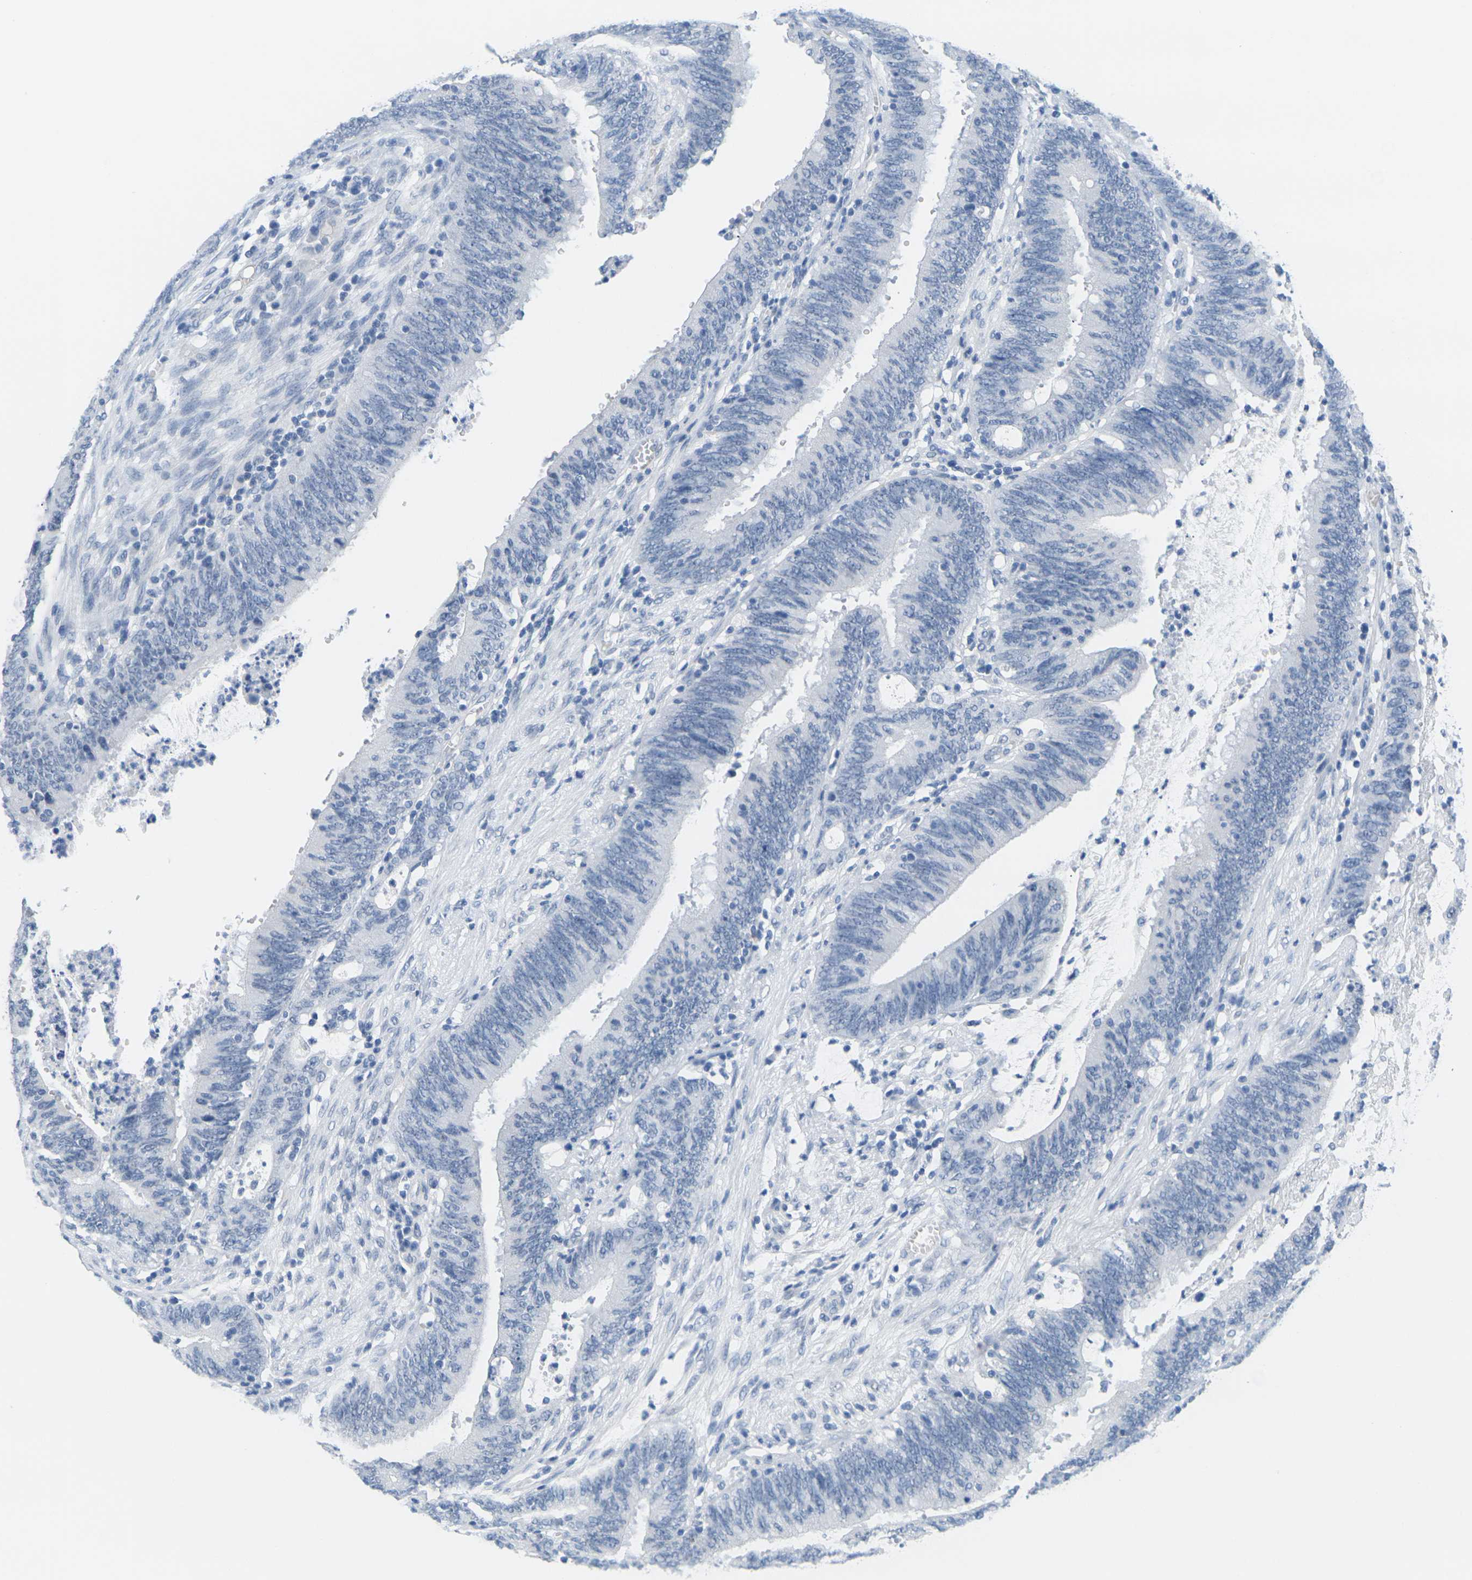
{"staining": {"intensity": "negative", "quantity": "none", "location": "none"}, "tissue": "colorectal cancer", "cell_type": "Tumor cells", "image_type": "cancer", "snomed": [{"axis": "morphology", "description": "Adenocarcinoma, NOS"}, {"axis": "topography", "description": "Rectum"}], "caption": "Immunohistochemistry of human adenocarcinoma (colorectal) displays no expression in tumor cells.", "gene": "CTAG1A", "patient": {"sex": "female", "age": 66}}